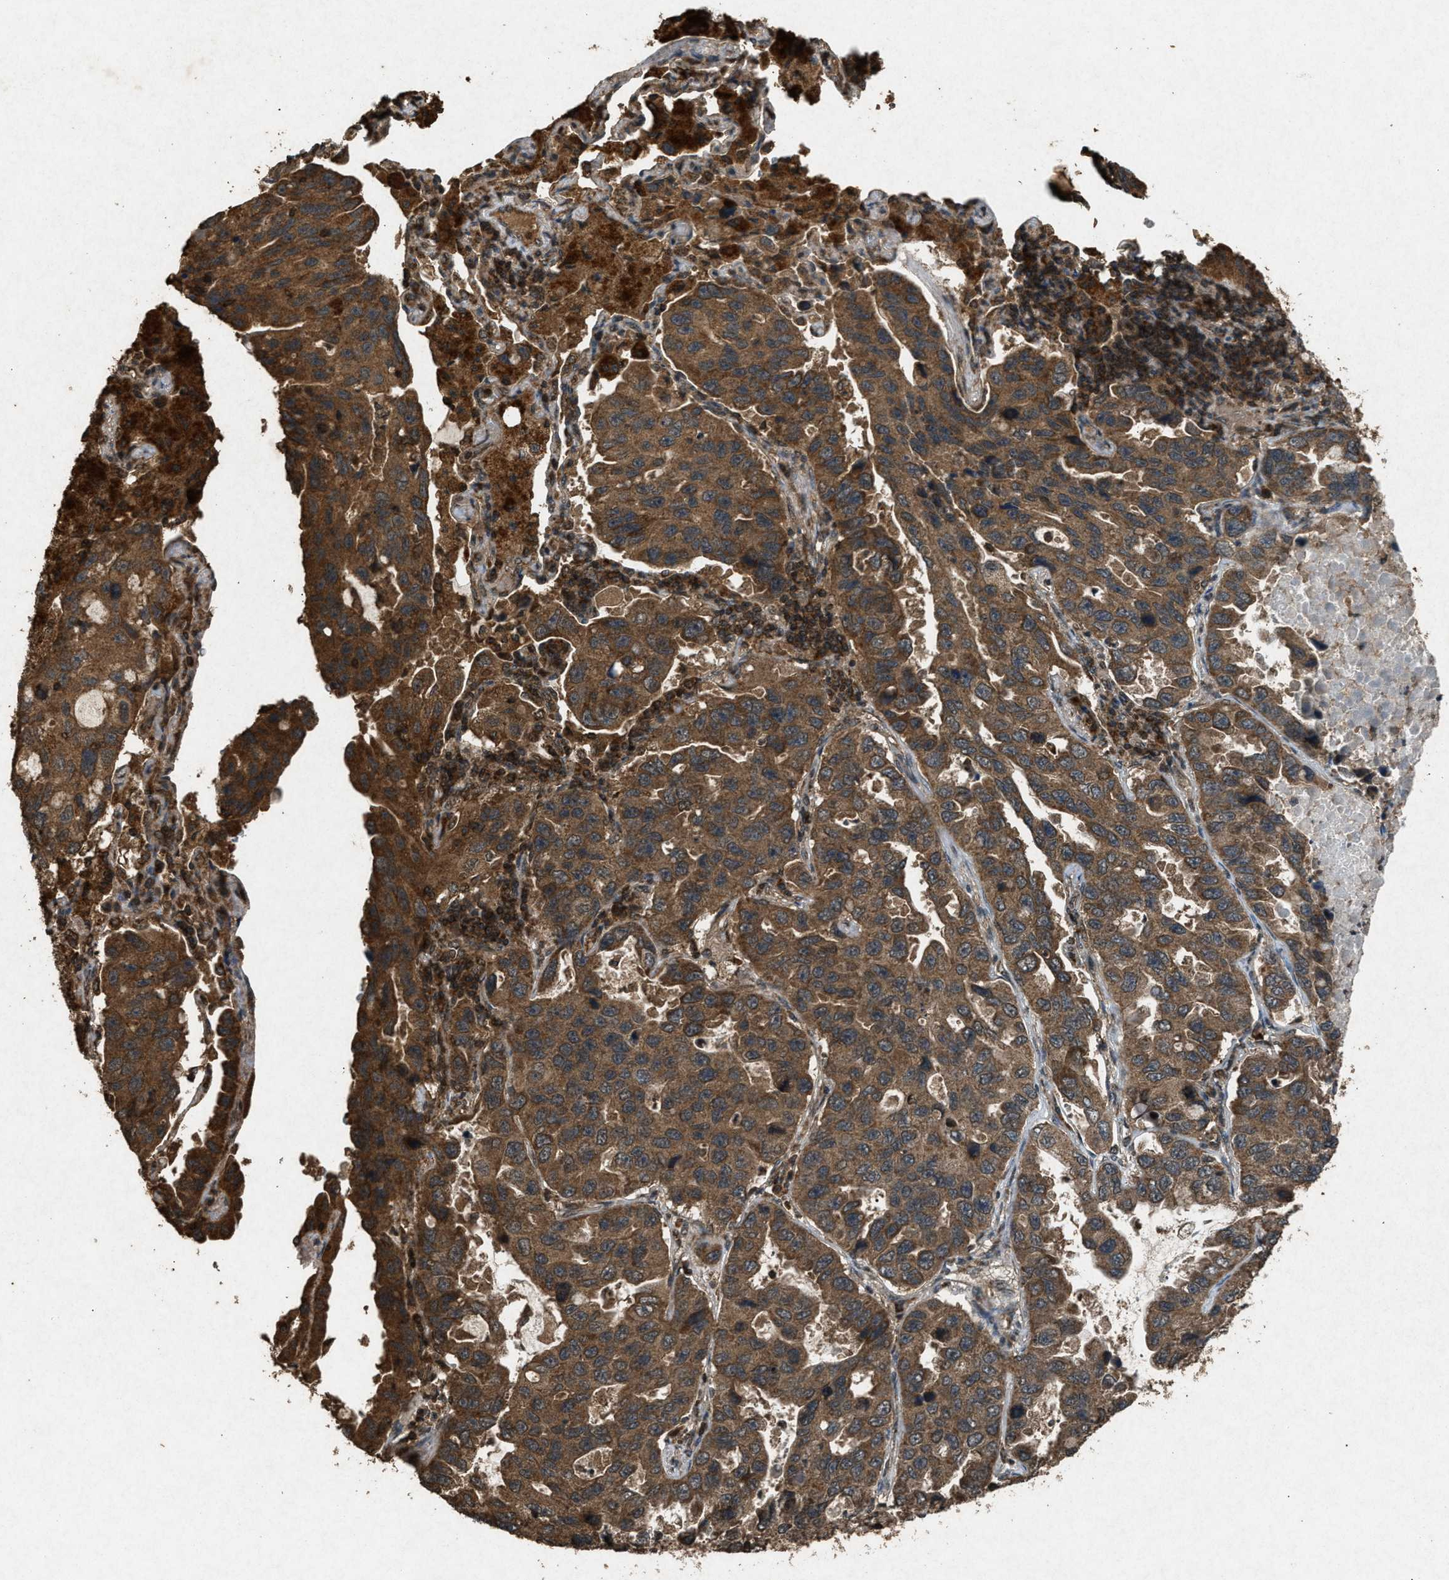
{"staining": {"intensity": "moderate", "quantity": ">75%", "location": "cytoplasmic/membranous"}, "tissue": "lung cancer", "cell_type": "Tumor cells", "image_type": "cancer", "snomed": [{"axis": "morphology", "description": "Adenocarcinoma, NOS"}, {"axis": "topography", "description": "Lung"}], "caption": "Protein staining demonstrates moderate cytoplasmic/membranous staining in approximately >75% of tumor cells in lung cancer. Using DAB (3,3'-diaminobenzidine) (brown) and hematoxylin (blue) stains, captured at high magnification using brightfield microscopy.", "gene": "OAS1", "patient": {"sex": "male", "age": 64}}